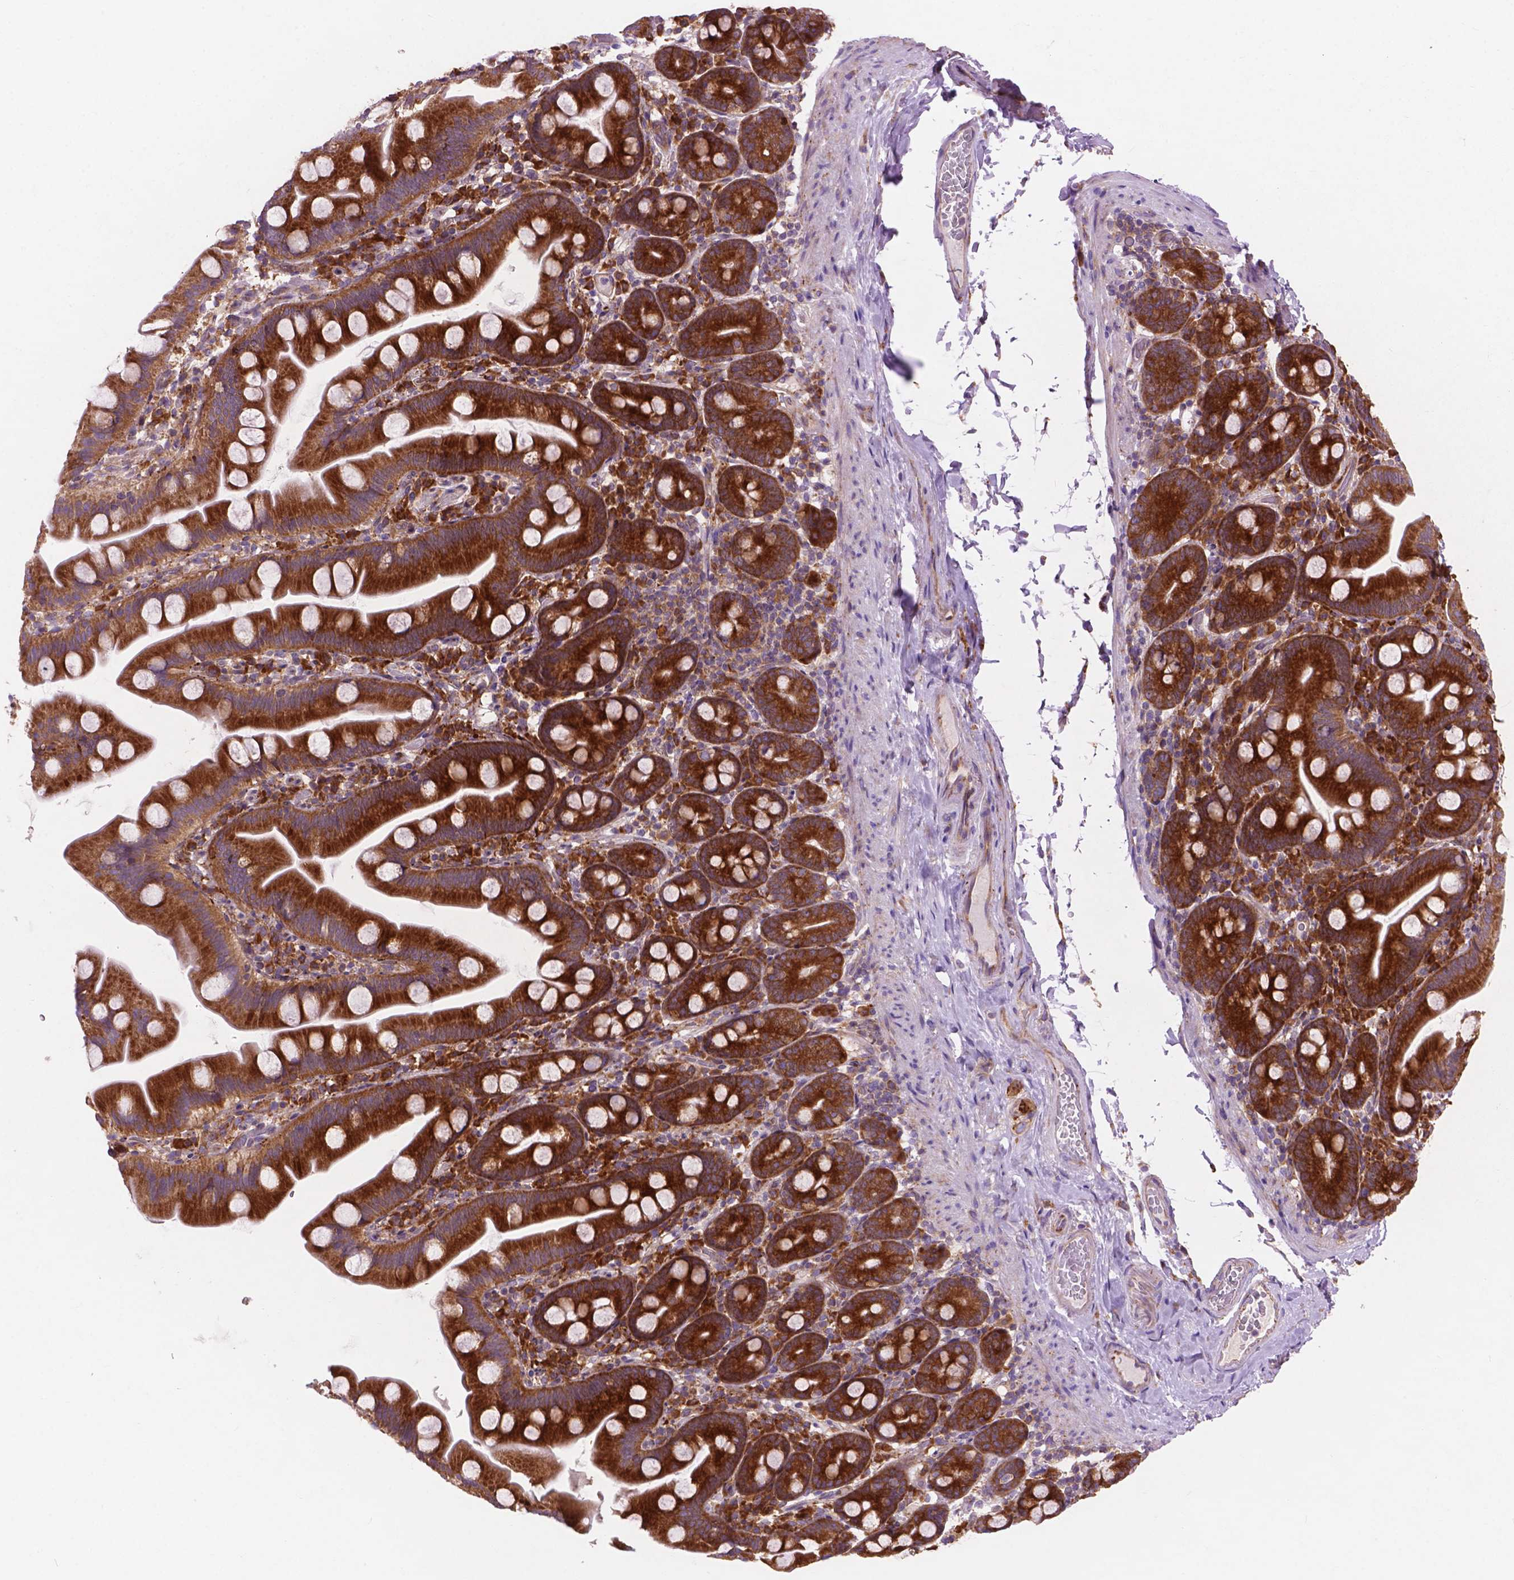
{"staining": {"intensity": "strong", "quantity": ">75%", "location": "cytoplasmic/membranous"}, "tissue": "small intestine", "cell_type": "Glandular cells", "image_type": "normal", "snomed": [{"axis": "morphology", "description": "Normal tissue, NOS"}, {"axis": "topography", "description": "Small intestine"}], "caption": "Strong cytoplasmic/membranous staining for a protein is present in approximately >75% of glandular cells of normal small intestine using immunohistochemistry (IHC).", "gene": "RPL37A", "patient": {"sex": "female", "age": 68}}